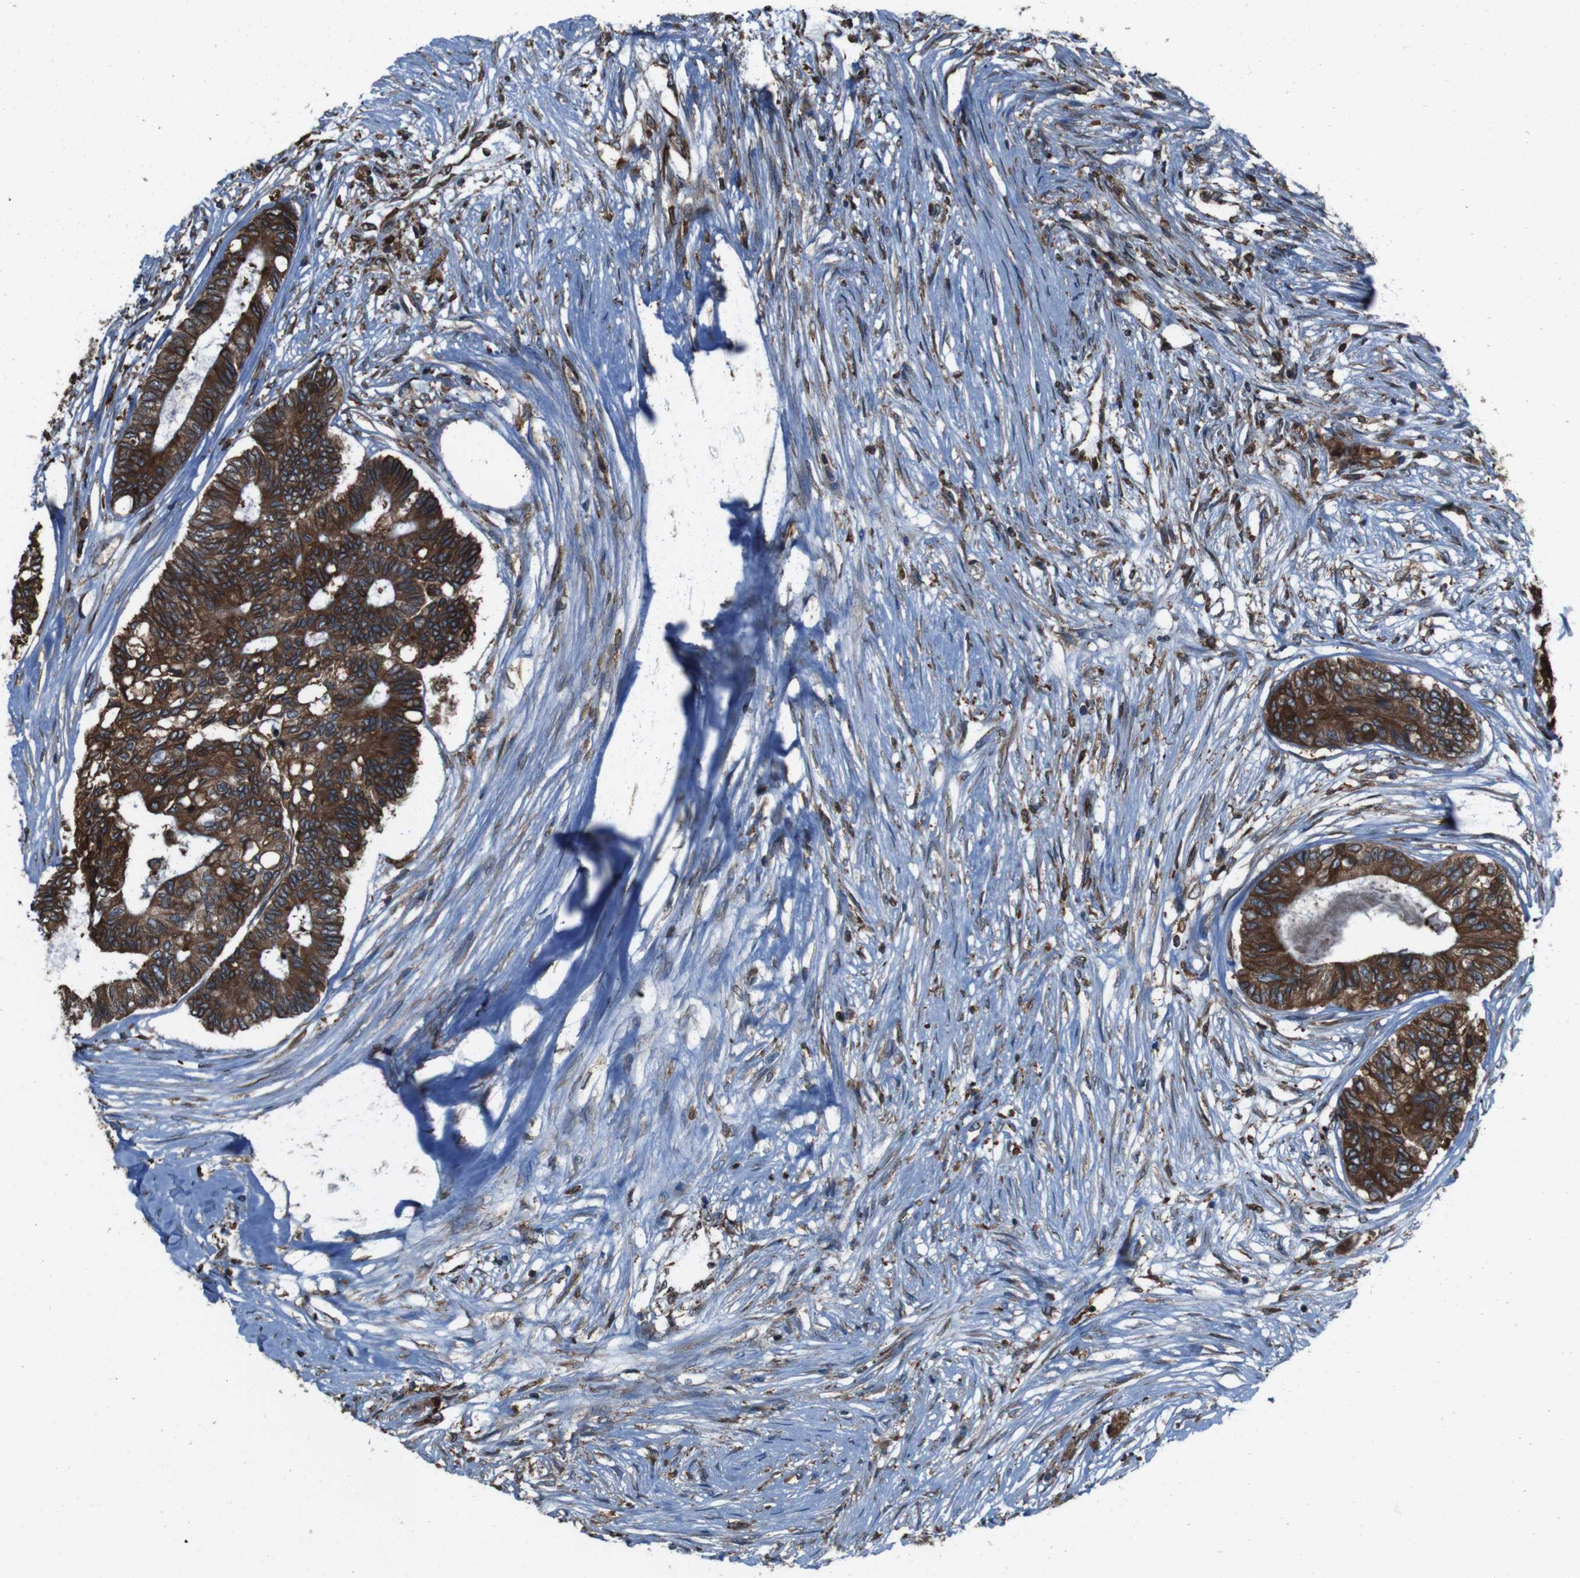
{"staining": {"intensity": "strong", "quantity": ">75%", "location": "cytoplasmic/membranous"}, "tissue": "colorectal cancer", "cell_type": "Tumor cells", "image_type": "cancer", "snomed": [{"axis": "morphology", "description": "Adenocarcinoma, NOS"}, {"axis": "topography", "description": "Rectum"}], "caption": "This histopathology image demonstrates immunohistochemistry staining of human adenocarcinoma (colorectal), with high strong cytoplasmic/membranous expression in about >75% of tumor cells.", "gene": "APMAP", "patient": {"sex": "male", "age": 63}}